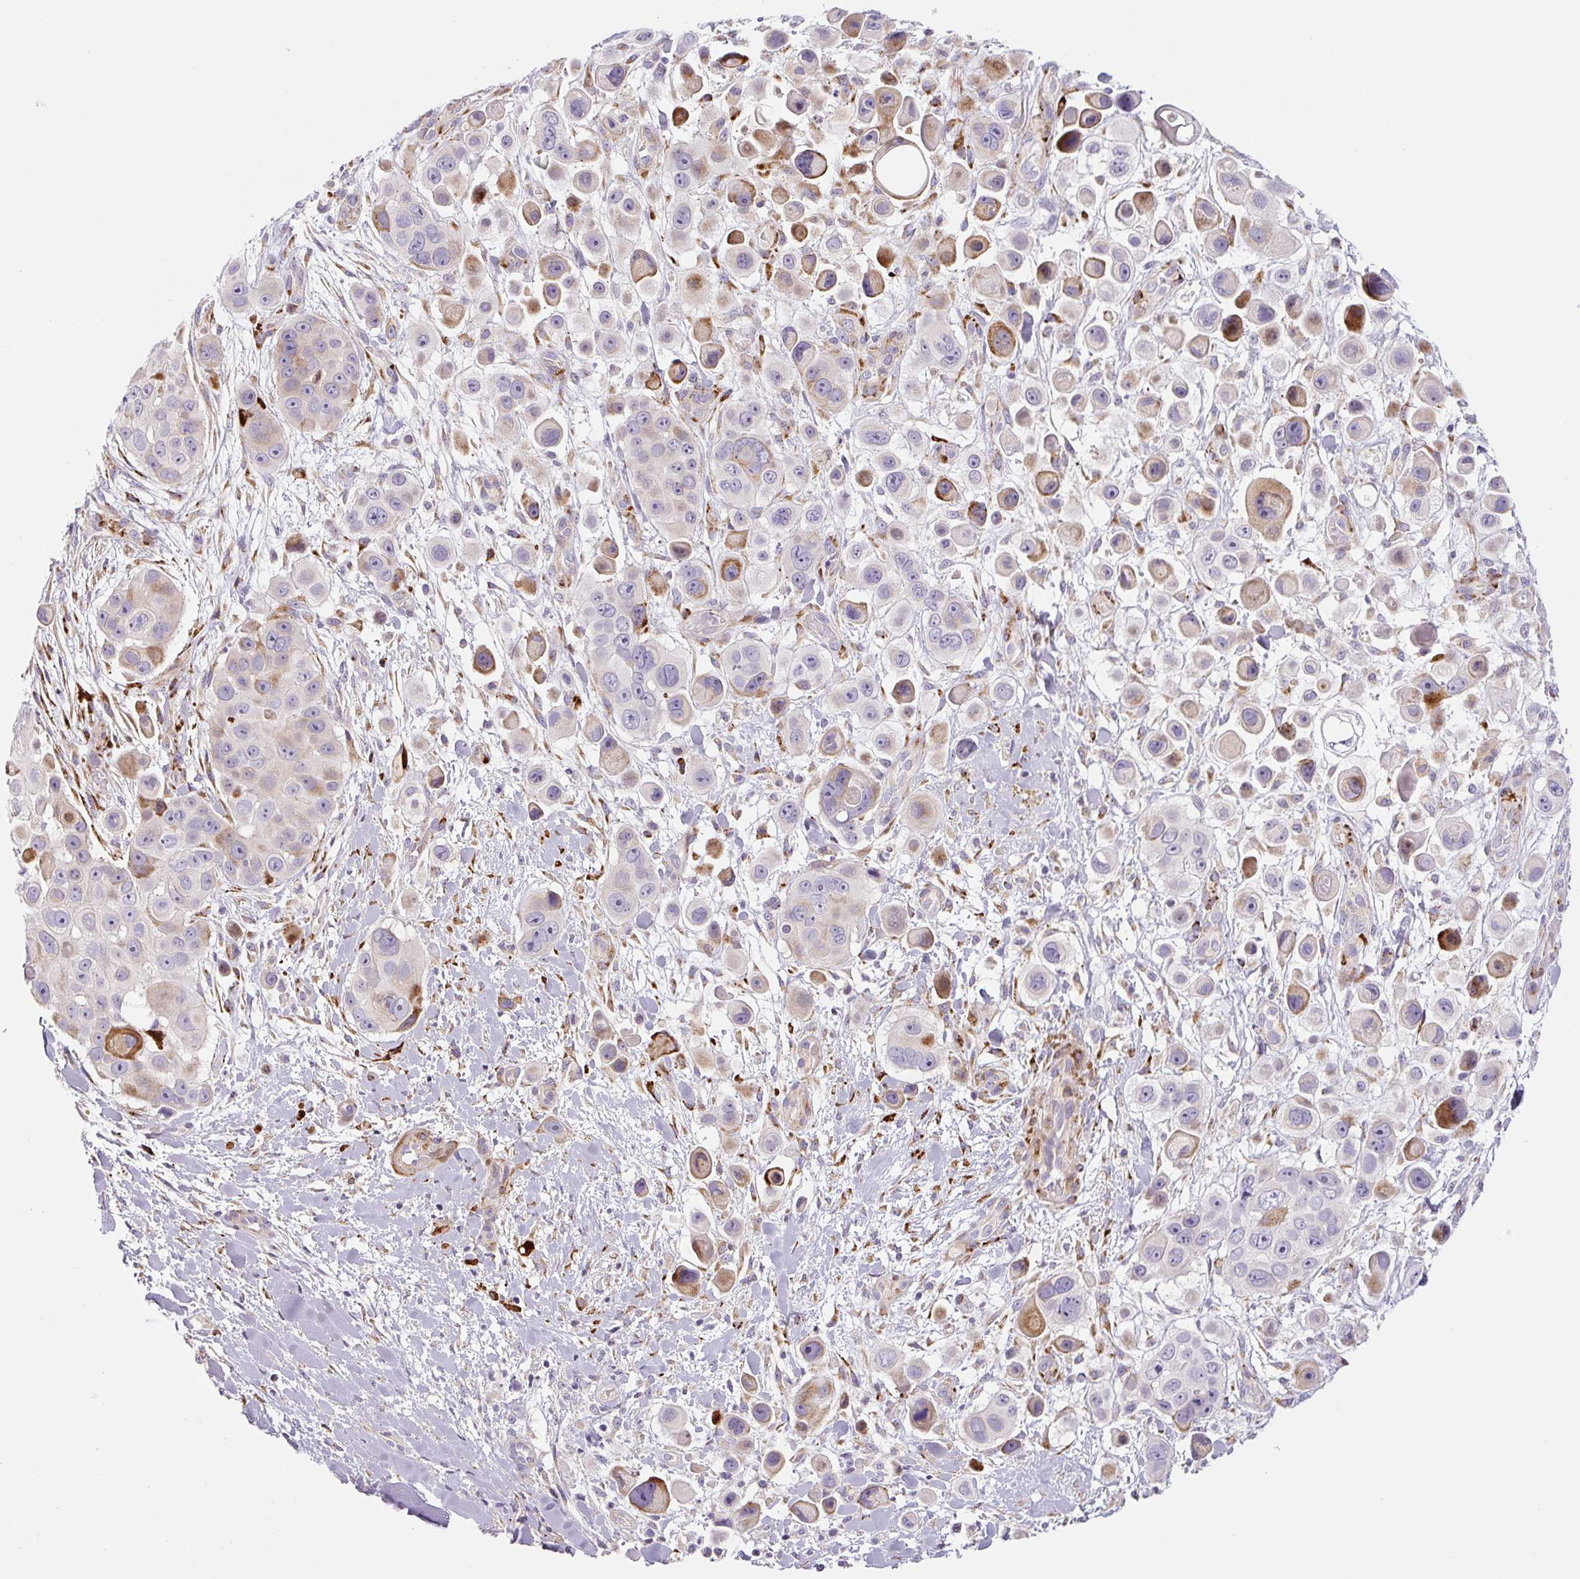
{"staining": {"intensity": "moderate", "quantity": "<25%", "location": "cytoplasmic/membranous"}, "tissue": "skin cancer", "cell_type": "Tumor cells", "image_type": "cancer", "snomed": [{"axis": "morphology", "description": "Squamous cell carcinoma, NOS"}, {"axis": "topography", "description": "Skin"}], "caption": "Human skin squamous cell carcinoma stained for a protein (brown) reveals moderate cytoplasmic/membranous positive staining in approximately <25% of tumor cells.", "gene": "DISP3", "patient": {"sex": "male", "age": 67}}